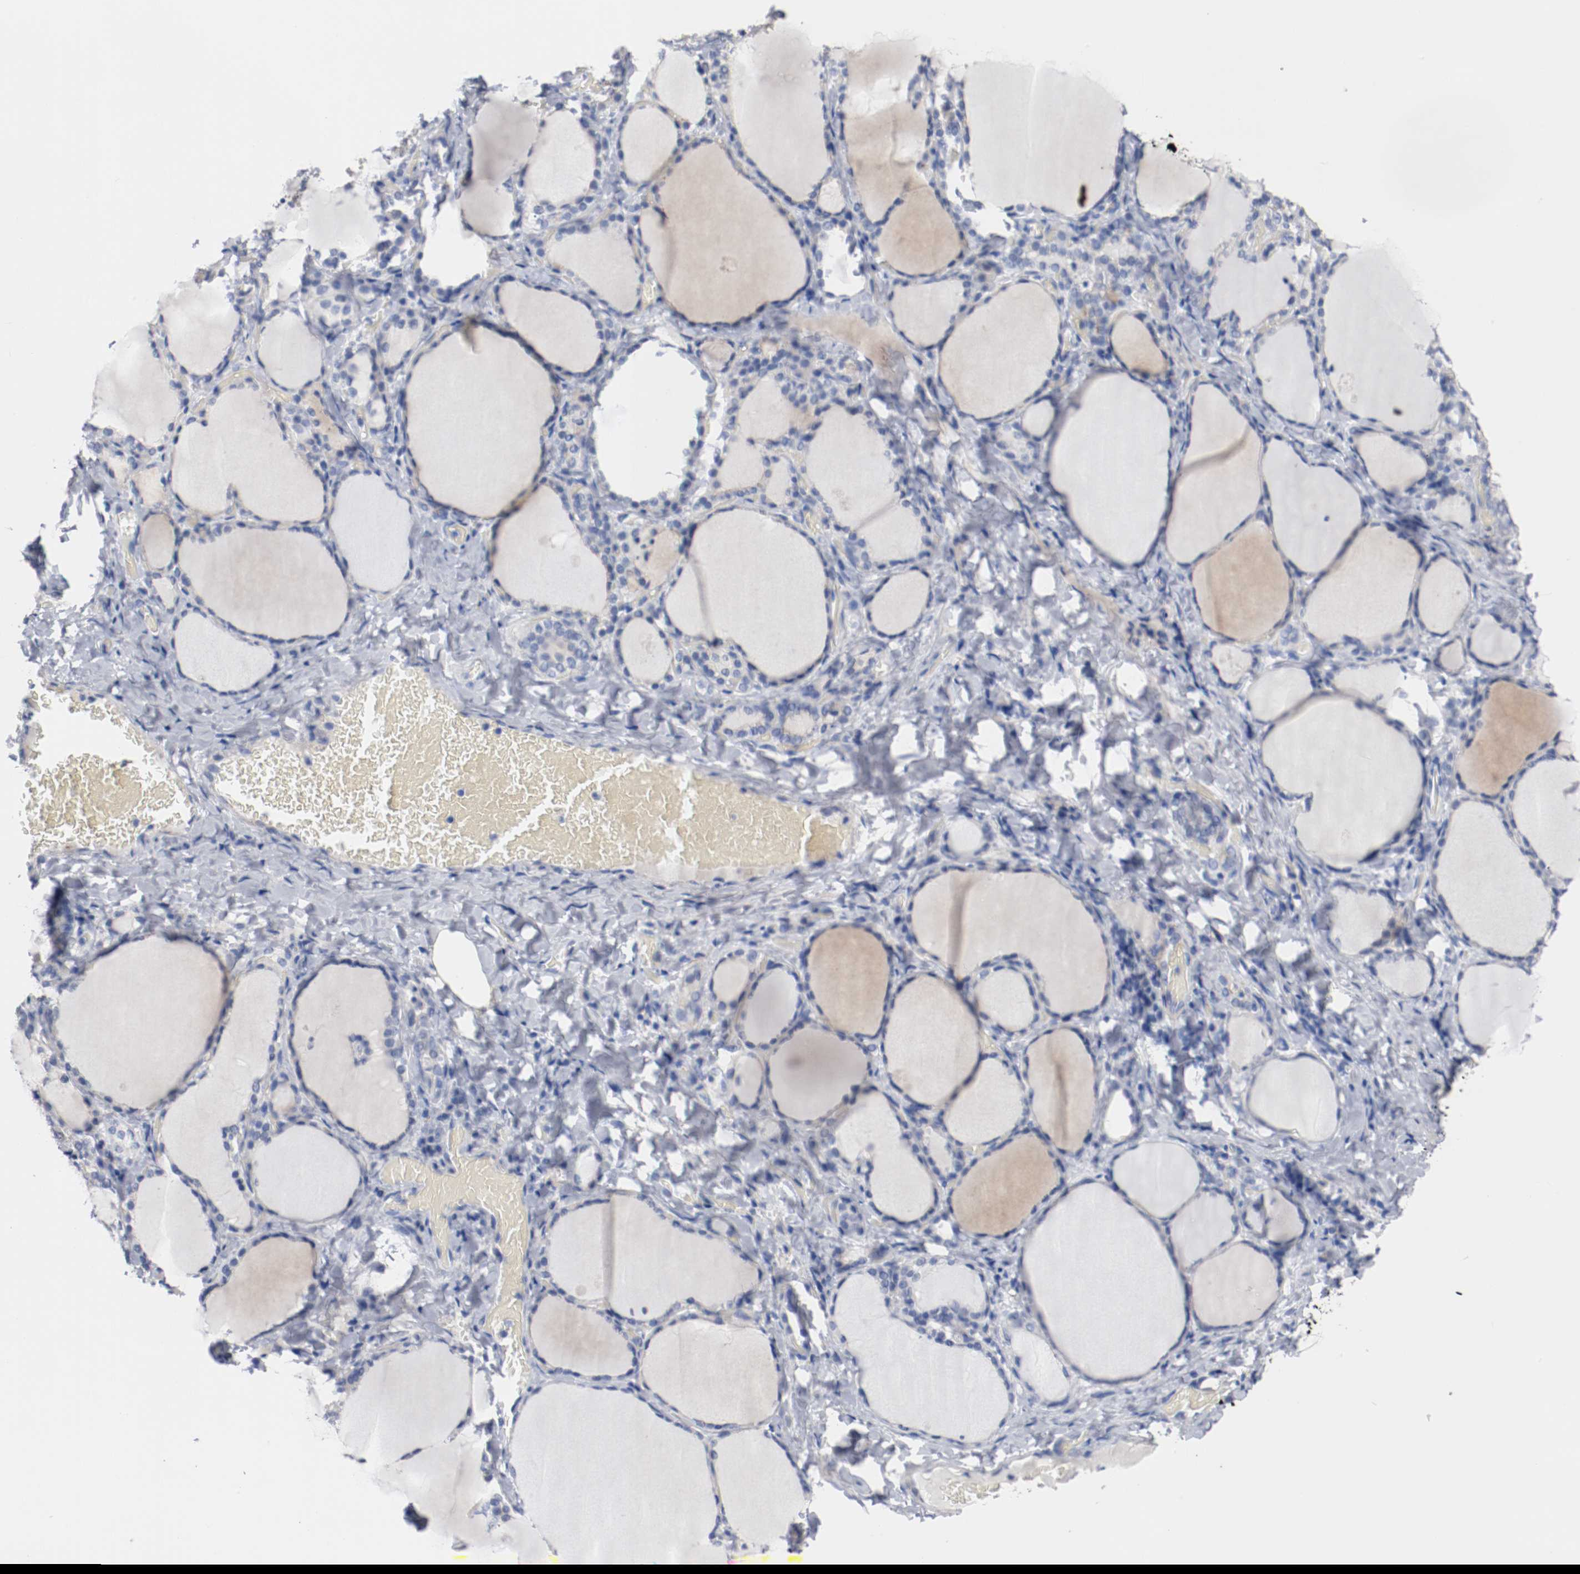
{"staining": {"intensity": "weak", "quantity": "<25%", "location": "cytoplasmic/membranous"}, "tissue": "thyroid gland", "cell_type": "Glandular cells", "image_type": "normal", "snomed": [{"axis": "morphology", "description": "Normal tissue, NOS"}, {"axis": "morphology", "description": "Papillary adenocarcinoma, NOS"}, {"axis": "topography", "description": "Thyroid gland"}], "caption": "Immunohistochemistry of unremarkable thyroid gland shows no expression in glandular cells.", "gene": "TNC", "patient": {"sex": "female", "age": 30}}